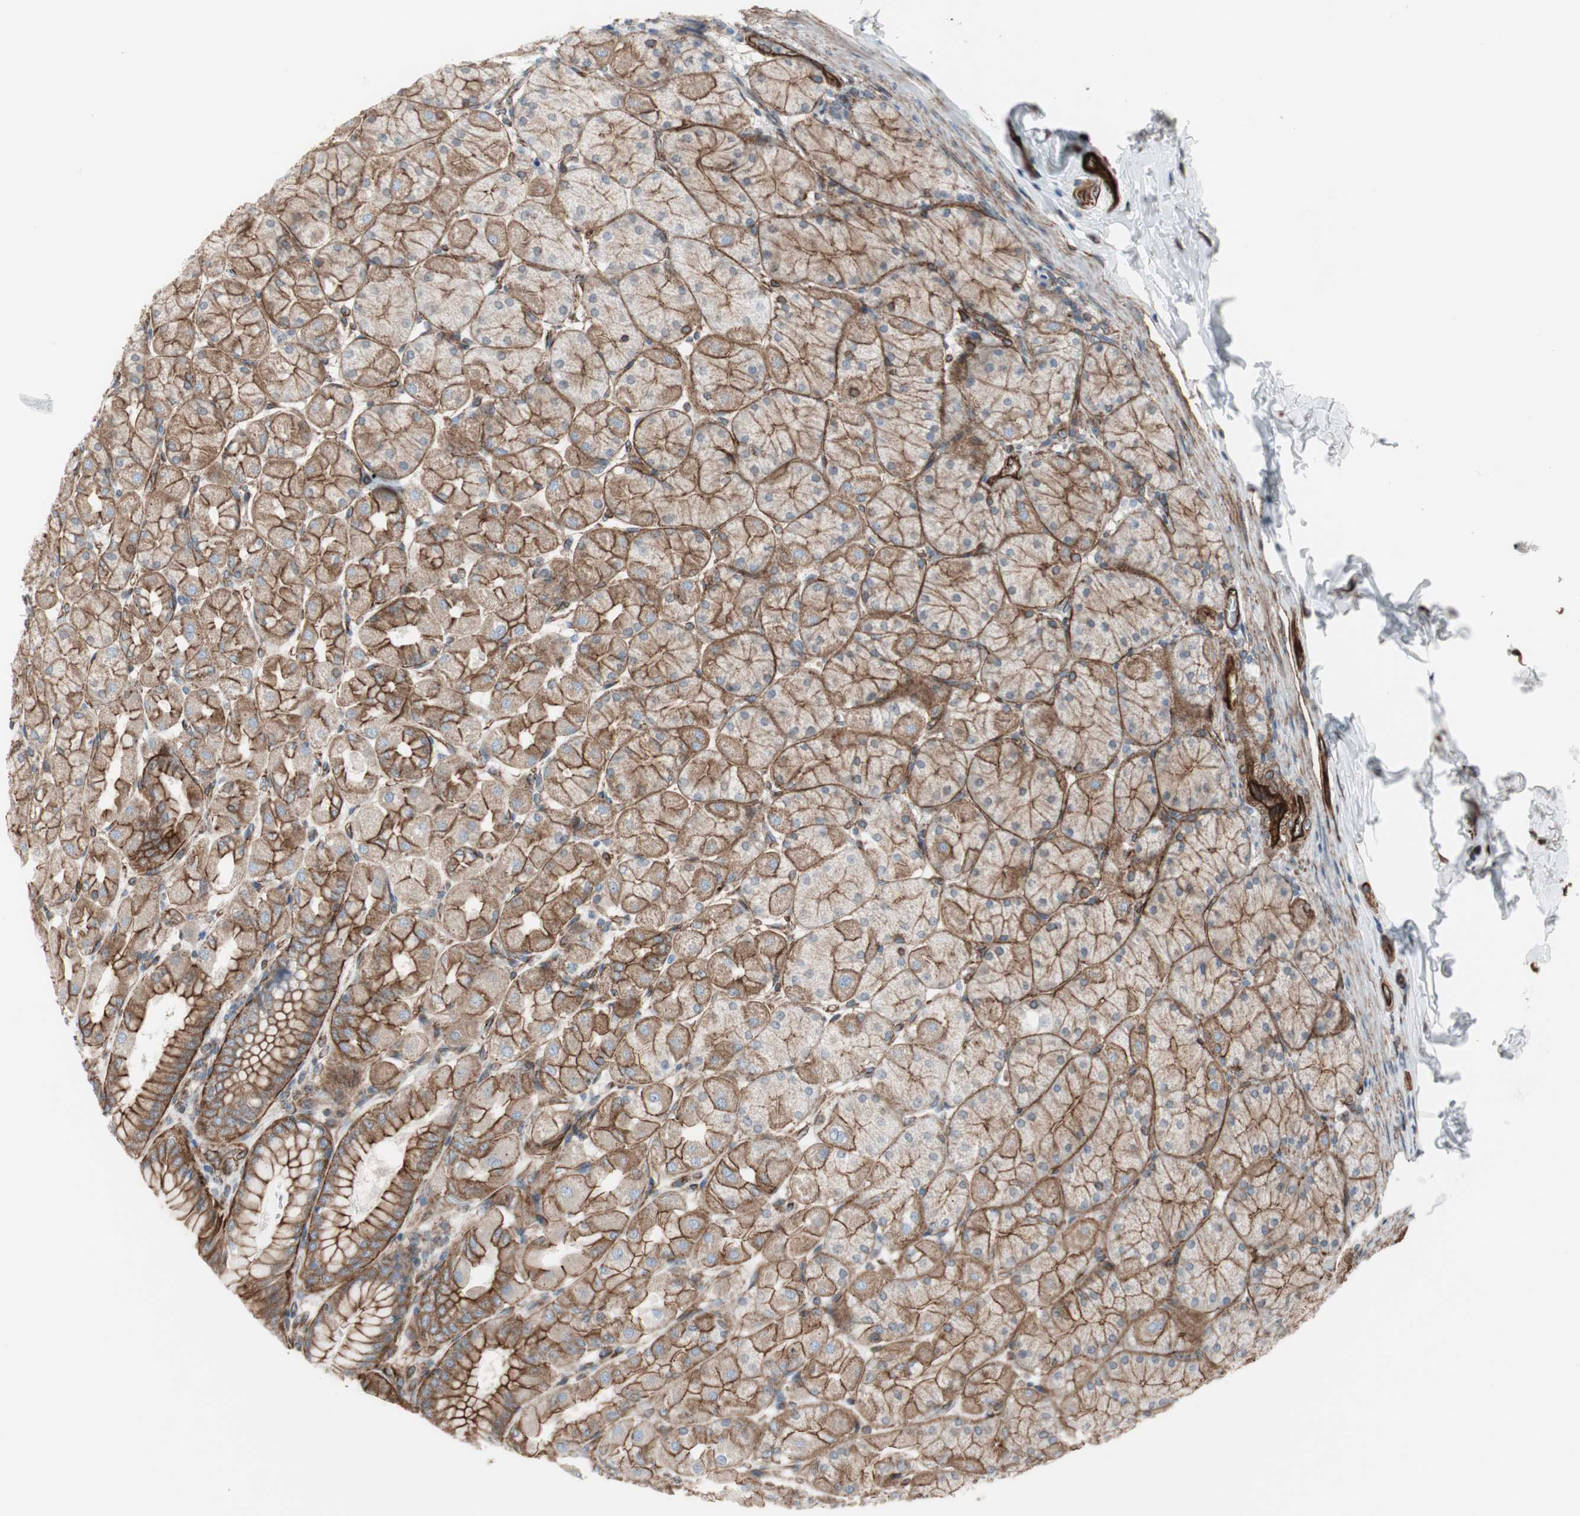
{"staining": {"intensity": "strong", "quantity": ">75%", "location": "cytoplasmic/membranous"}, "tissue": "stomach", "cell_type": "Glandular cells", "image_type": "normal", "snomed": [{"axis": "morphology", "description": "Normal tissue, NOS"}, {"axis": "topography", "description": "Stomach, upper"}], "caption": "Glandular cells demonstrate high levels of strong cytoplasmic/membranous staining in about >75% of cells in normal human stomach.", "gene": "TCTA", "patient": {"sex": "female", "age": 56}}